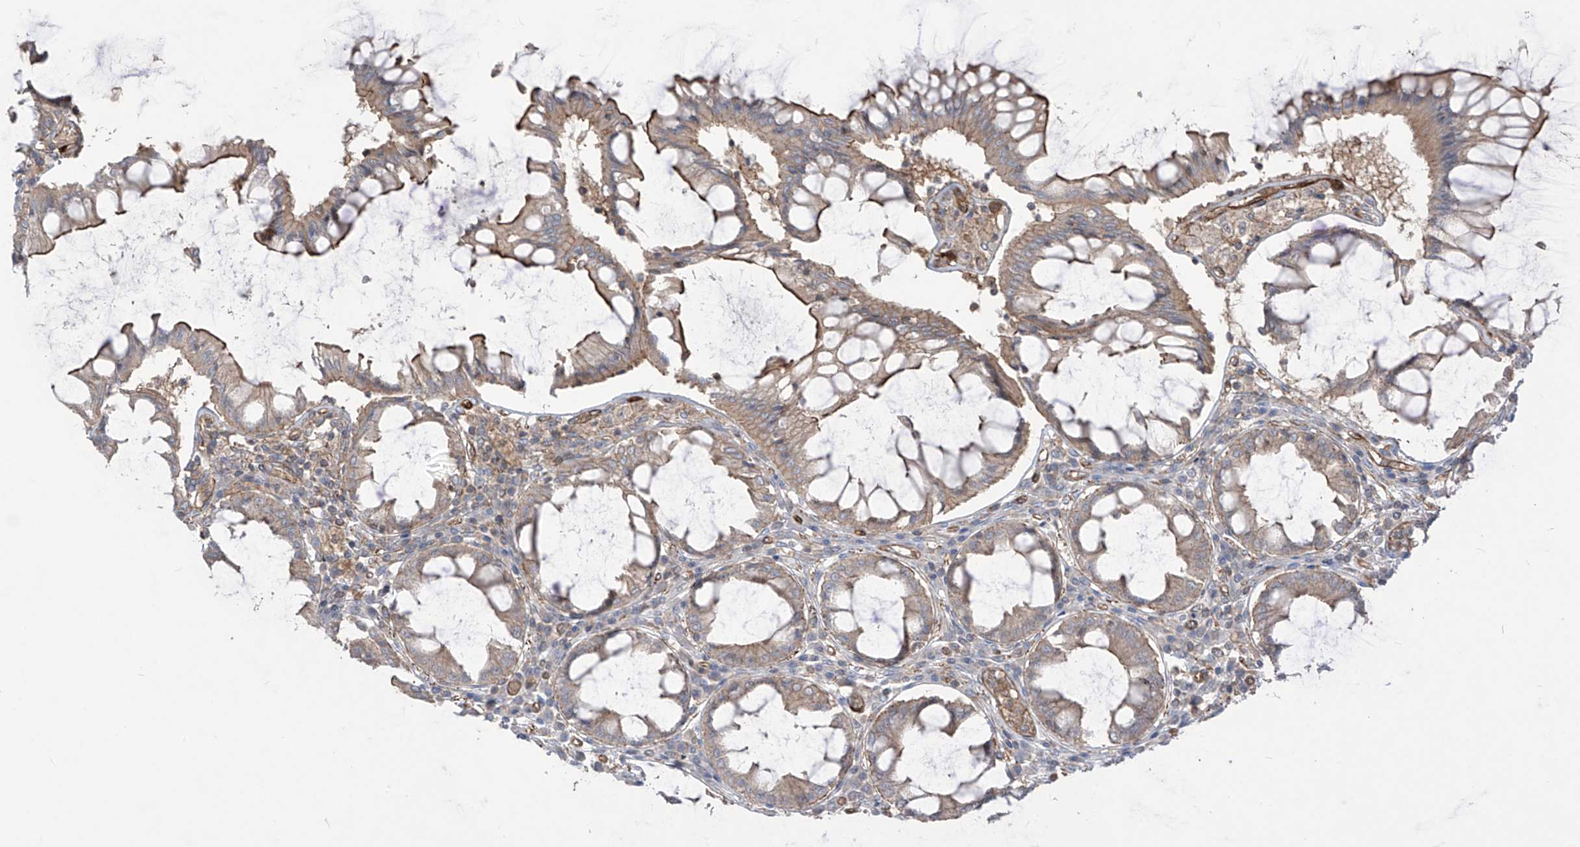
{"staining": {"intensity": "weak", "quantity": ">75%", "location": "cytoplasmic/membranous"}, "tissue": "colorectal cancer", "cell_type": "Tumor cells", "image_type": "cancer", "snomed": [{"axis": "morphology", "description": "Adenocarcinoma, NOS"}, {"axis": "topography", "description": "Rectum"}], "caption": "Immunohistochemistry micrograph of neoplastic tissue: colorectal adenocarcinoma stained using immunohistochemistry (IHC) shows low levels of weak protein expression localized specifically in the cytoplasmic/membranous of tumor cells, appearing as a cytoplasmic/membranous brown color.", "gene": "TRMU", "patient": {"sex": "male", "age": 84}}